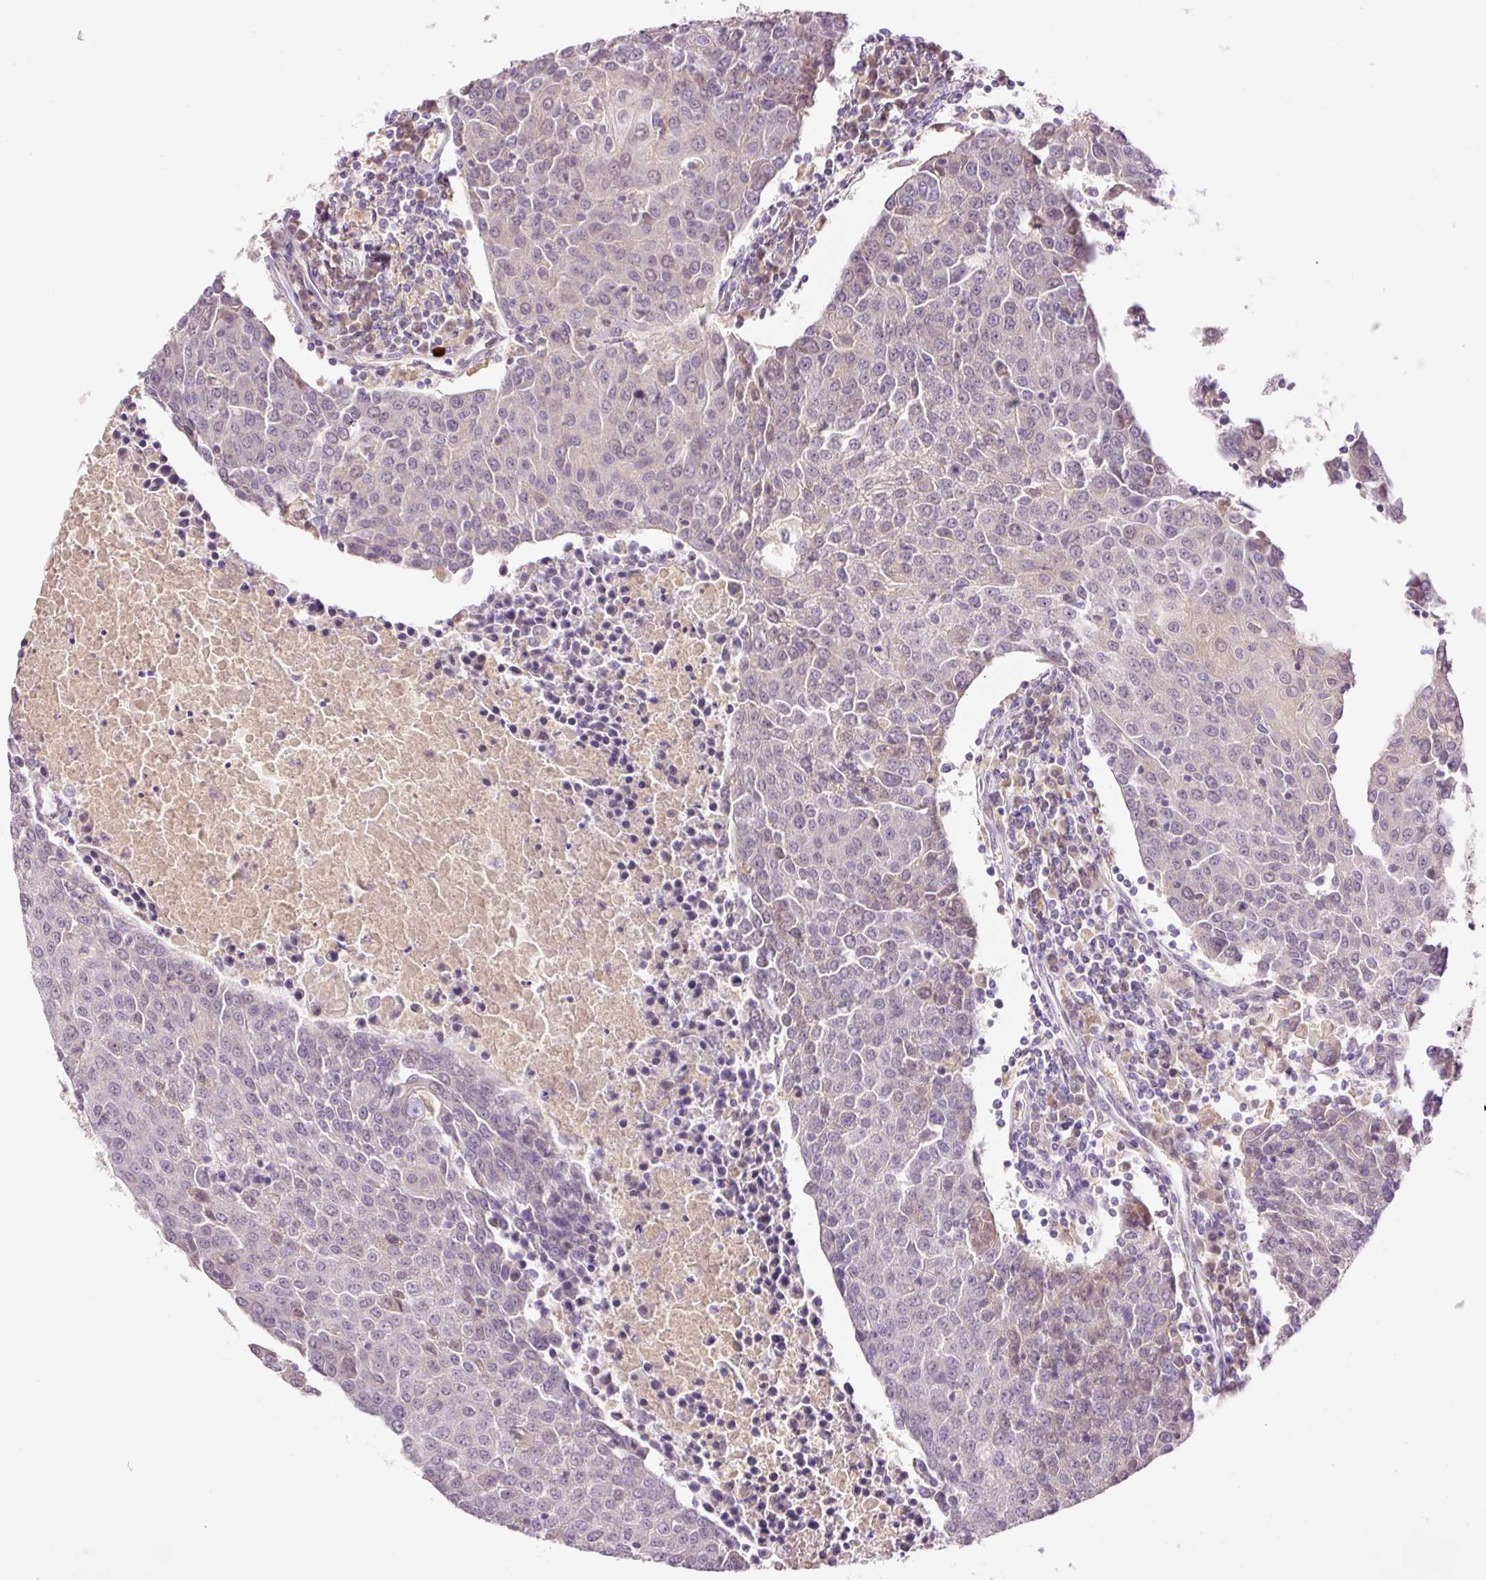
{"staining": {"intensity": "weak", "quantity": "<25%", "location": "nuclear"}, "tissue": "urothelial cancer", "cell_type": "Tumor cells", "image_type": "cancer", "snomed": [{"axis": "morphology", "description": "Urothelial carcinoma, High grade"}, {"axis": "topography", "description": "Urinary bladder"}], "caption": "Tumor cells are negative for brown protein staining in urothelial cancer.", "gene": "LY6G6D", "patient": {"sex": "female", "age": 85}}